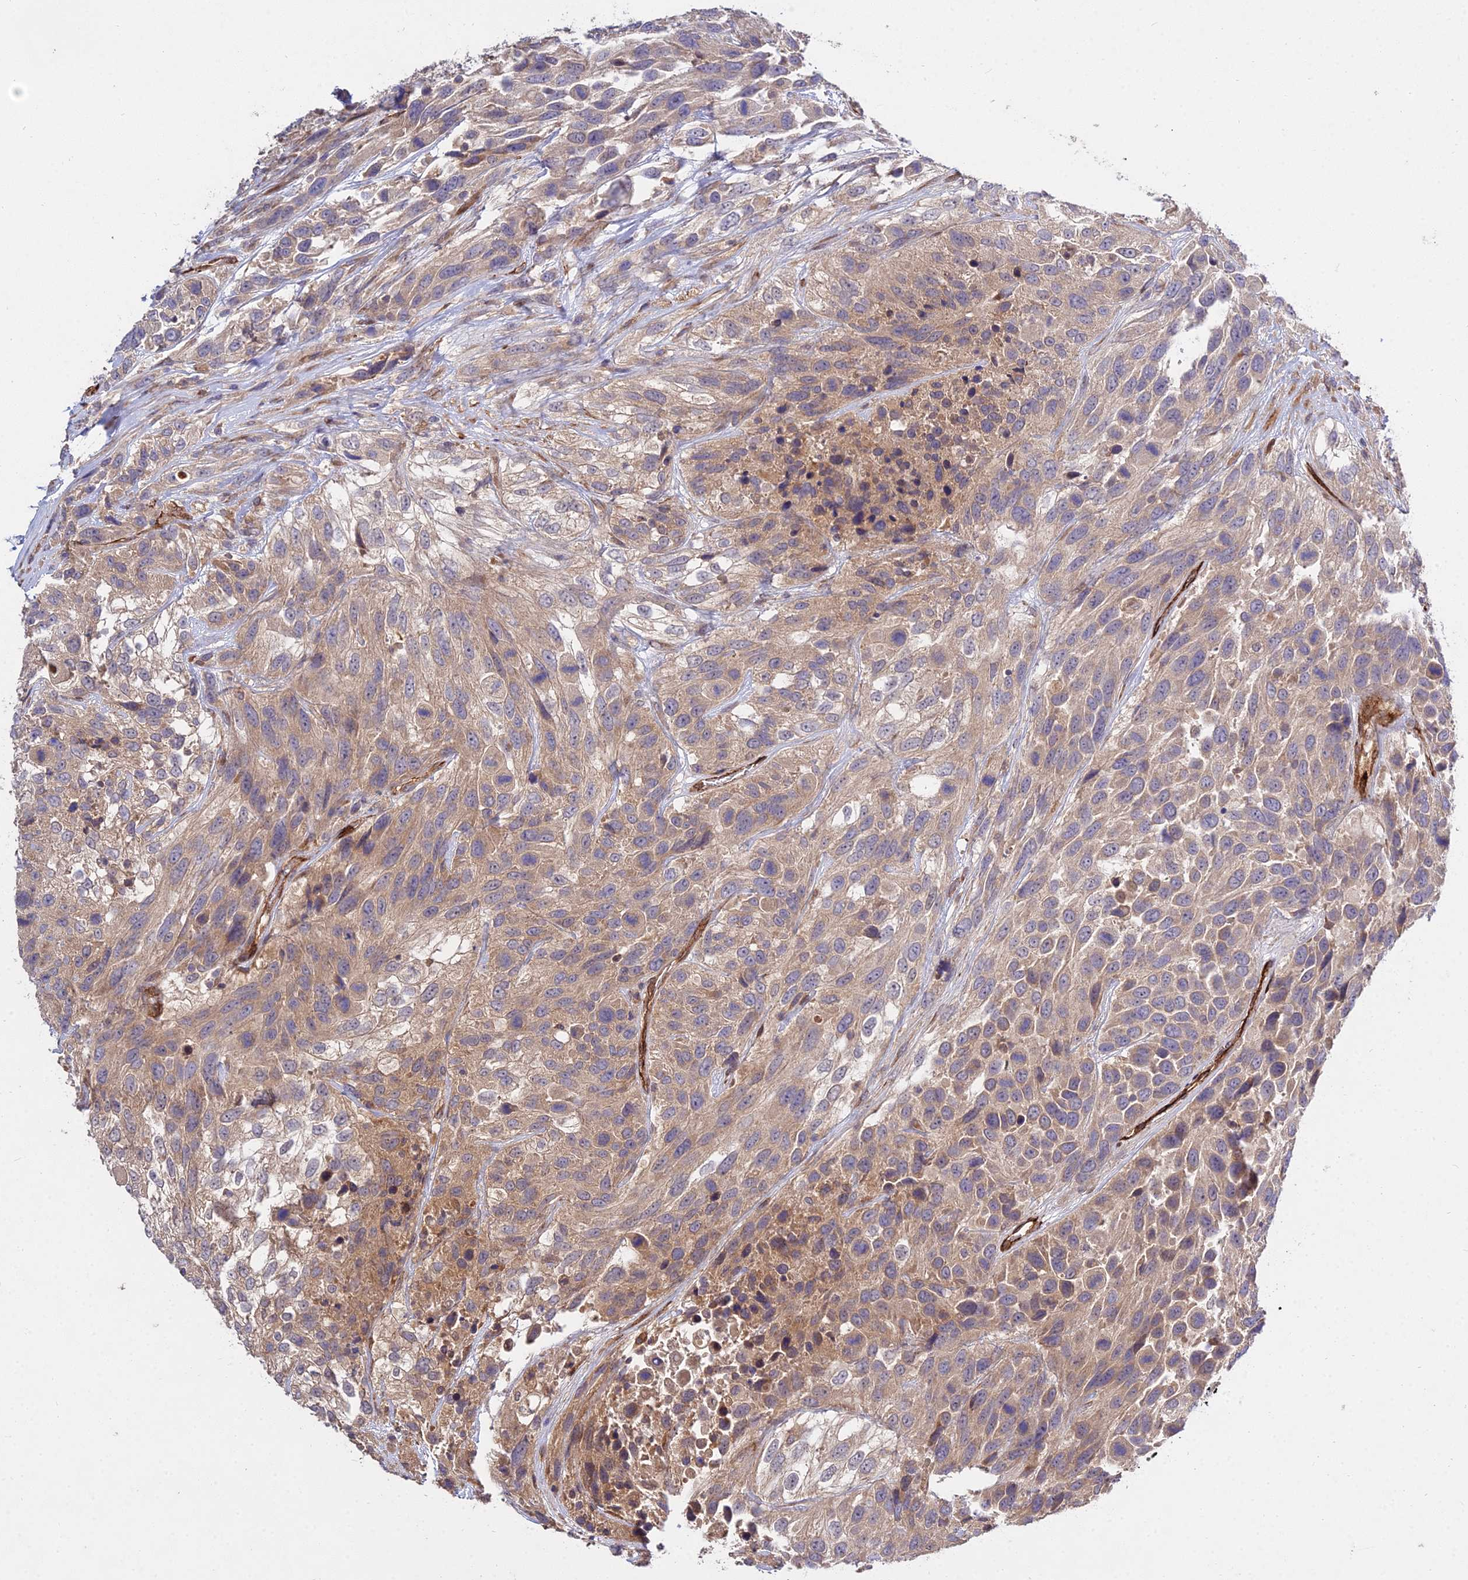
{"staining": {"intensity": "weak", "quantity": "25%-75%", "location": "cytoplasmic/membranous"}, "tissue": "urothelial cancer", "cell_type": "Tumor cells", "image_type": "cancer", "snomed": [{"axis": "morphology", "description": "Urothelial carcinoma, High grade"}, {"axis": "topography", "description": "Urinary bladder"}], "caption": "DAB (3,3'-diaminobenzidine) immunohistochemical staining of human high-grade urothelial carcinoma exhibits weak cytoplasmic/membranous protein positivity in about 25%-75% of tumor cells.", "gene": "GRTP1", "patient": {"sex": "female", "age": 70}}